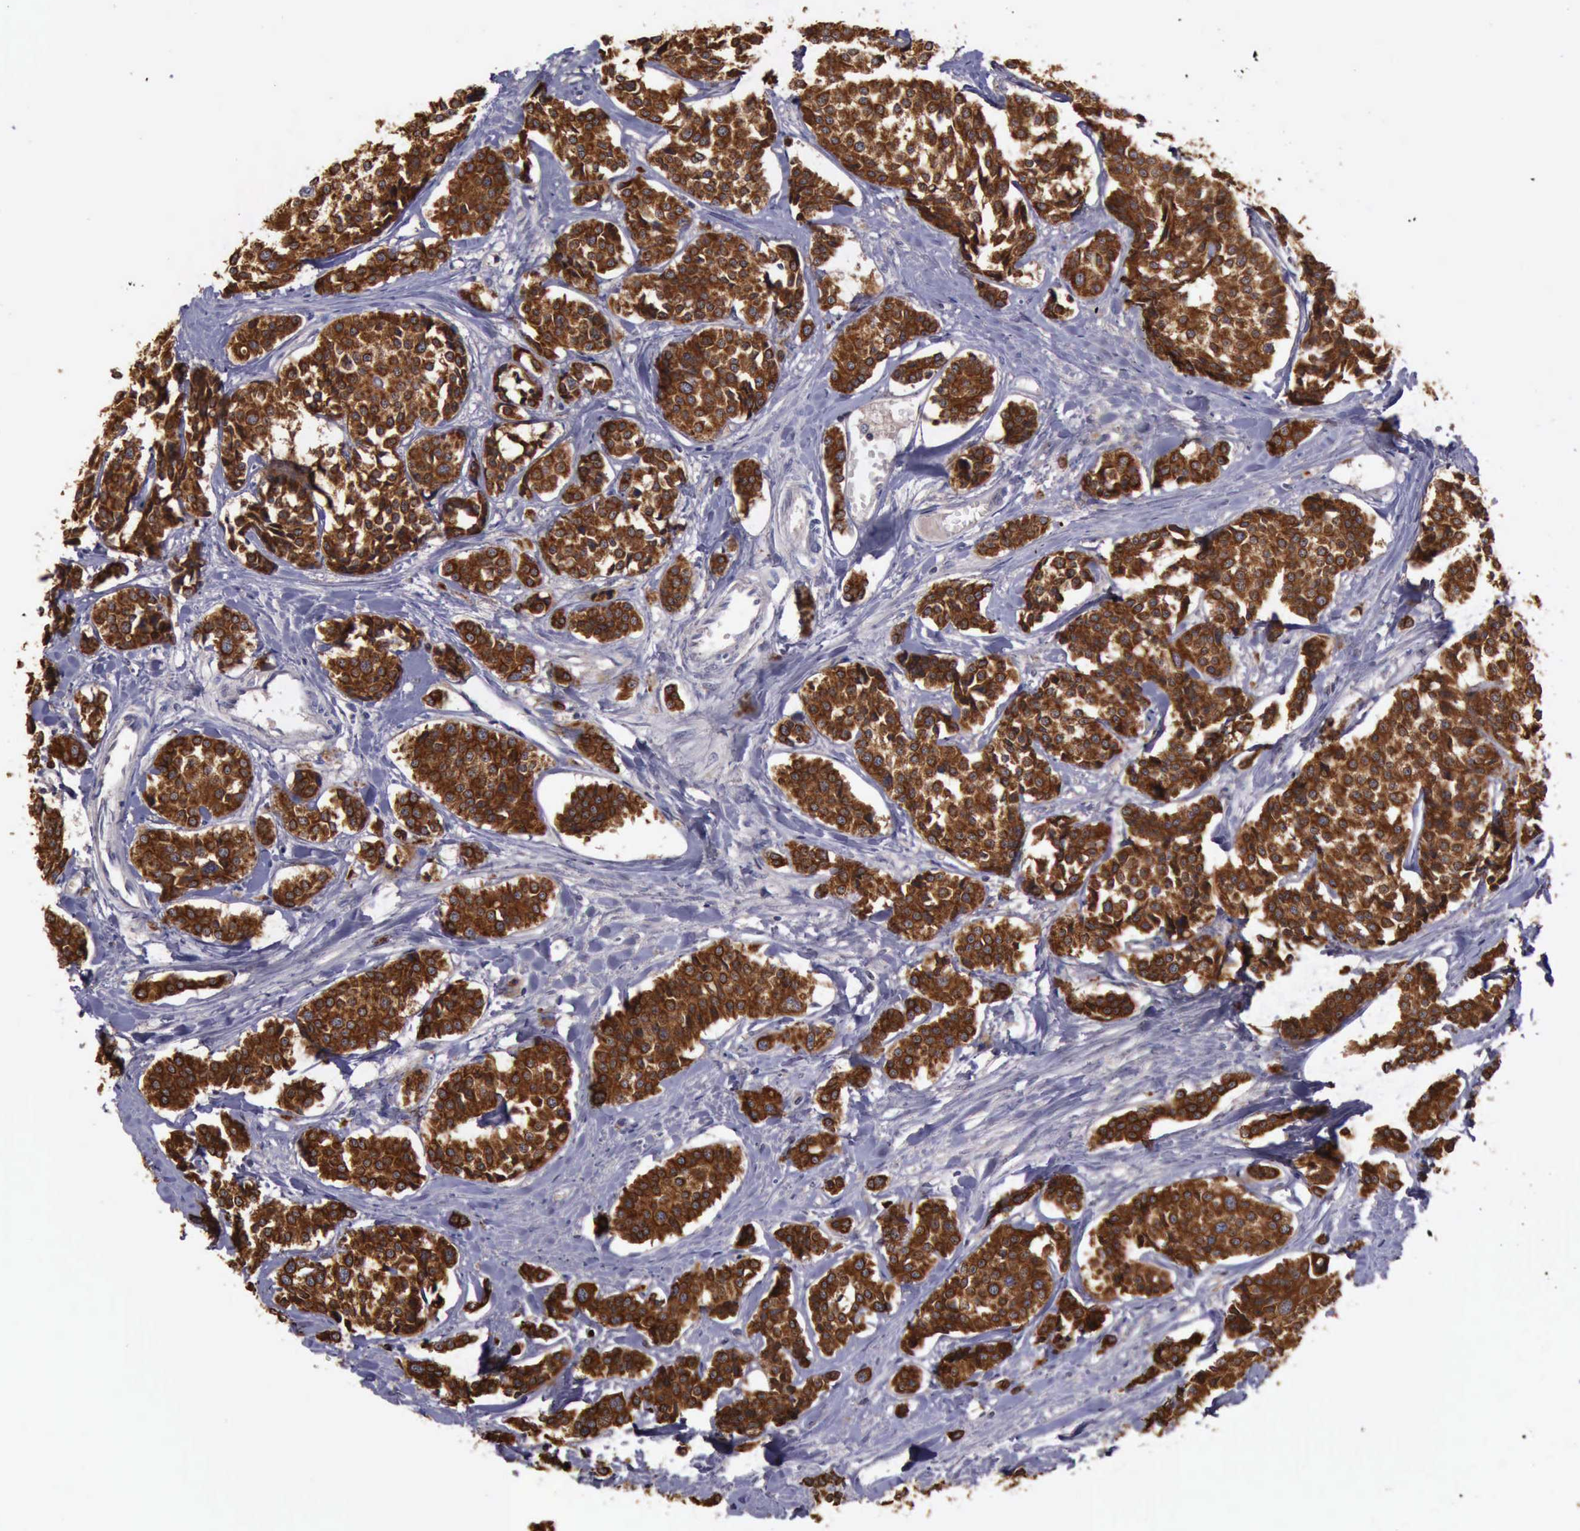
{"staining": {"intensity": "strong", "quantity": ">75%", "location": "cytoplasmic/membranous"}, "tissue": "carcinoid", "cell_type": "Tumor cells", "image_type": "cancer", "snomed": [{"axis": "morphology", "description": "Carcinoid, malignant, NOS"}, {"axis": "topography", "description": "Small intestine"}], "caption": "A brown stain shows strong cytoplasmic/membranous expression of a protein in malignant carcinoid tumor cells.", "gene": "RAB39B", "patient": {"sex": "male", "age": 60}}